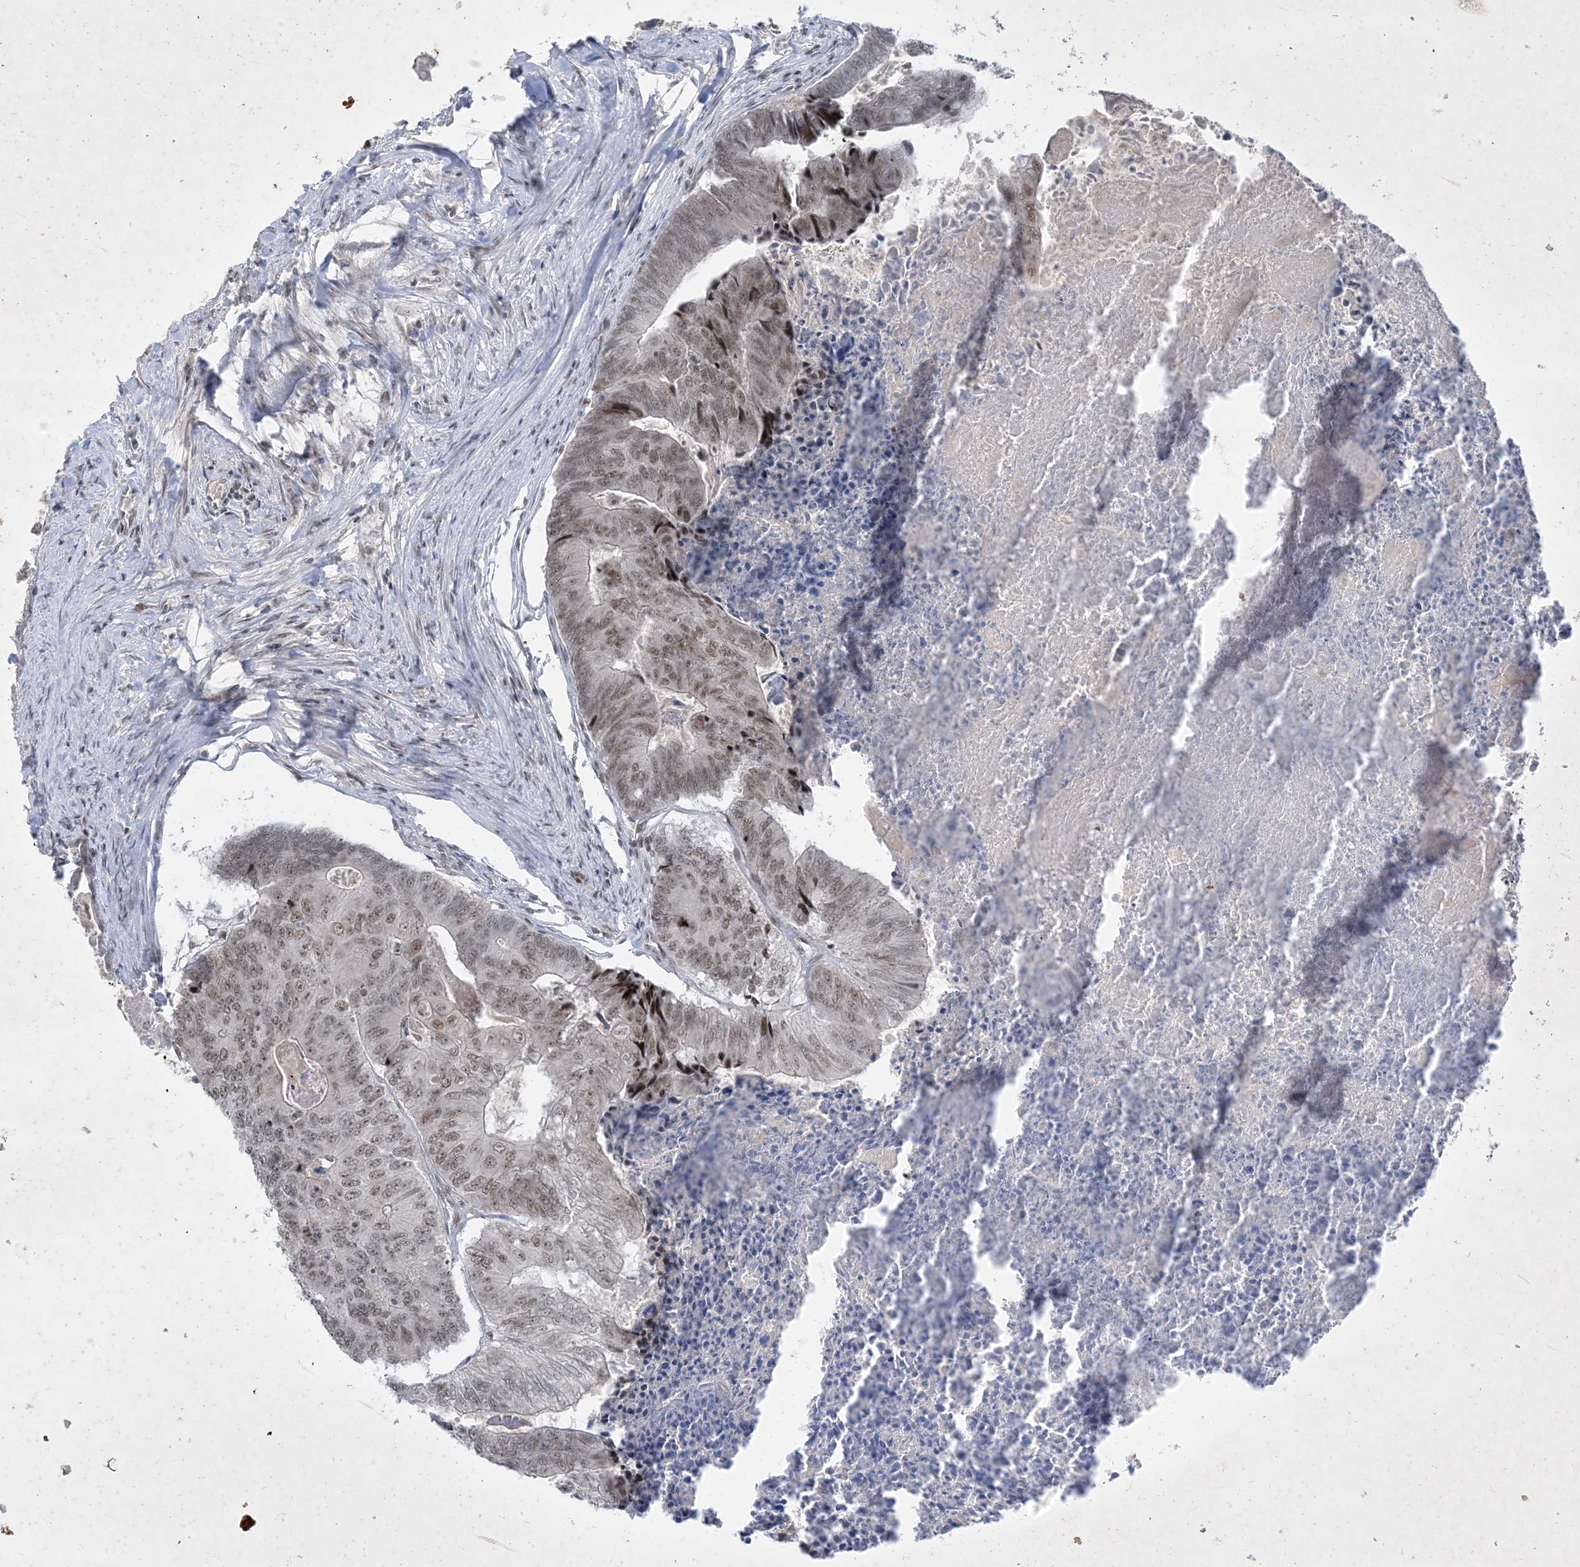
{"staining": {"intensity": "weak", "quantity": ">75%", "location": "nuclear"}, "tissue": "colorectal cancer", "cell_type": "Tumor cells", "image_type": "cancer", "snomed": [{"axis": "morphology", "description": "Adenocarcinoma, NOS"}, {"axis": "topography", "description": "Colon"}], "caption": "Colorectal cancer was stained to show a protein in brown. There is low levels of weak nuclear expression in approximately >75% of tumor cells.", "gene": "ZNF674", "patient": {"sex": "female", "age": 67}}